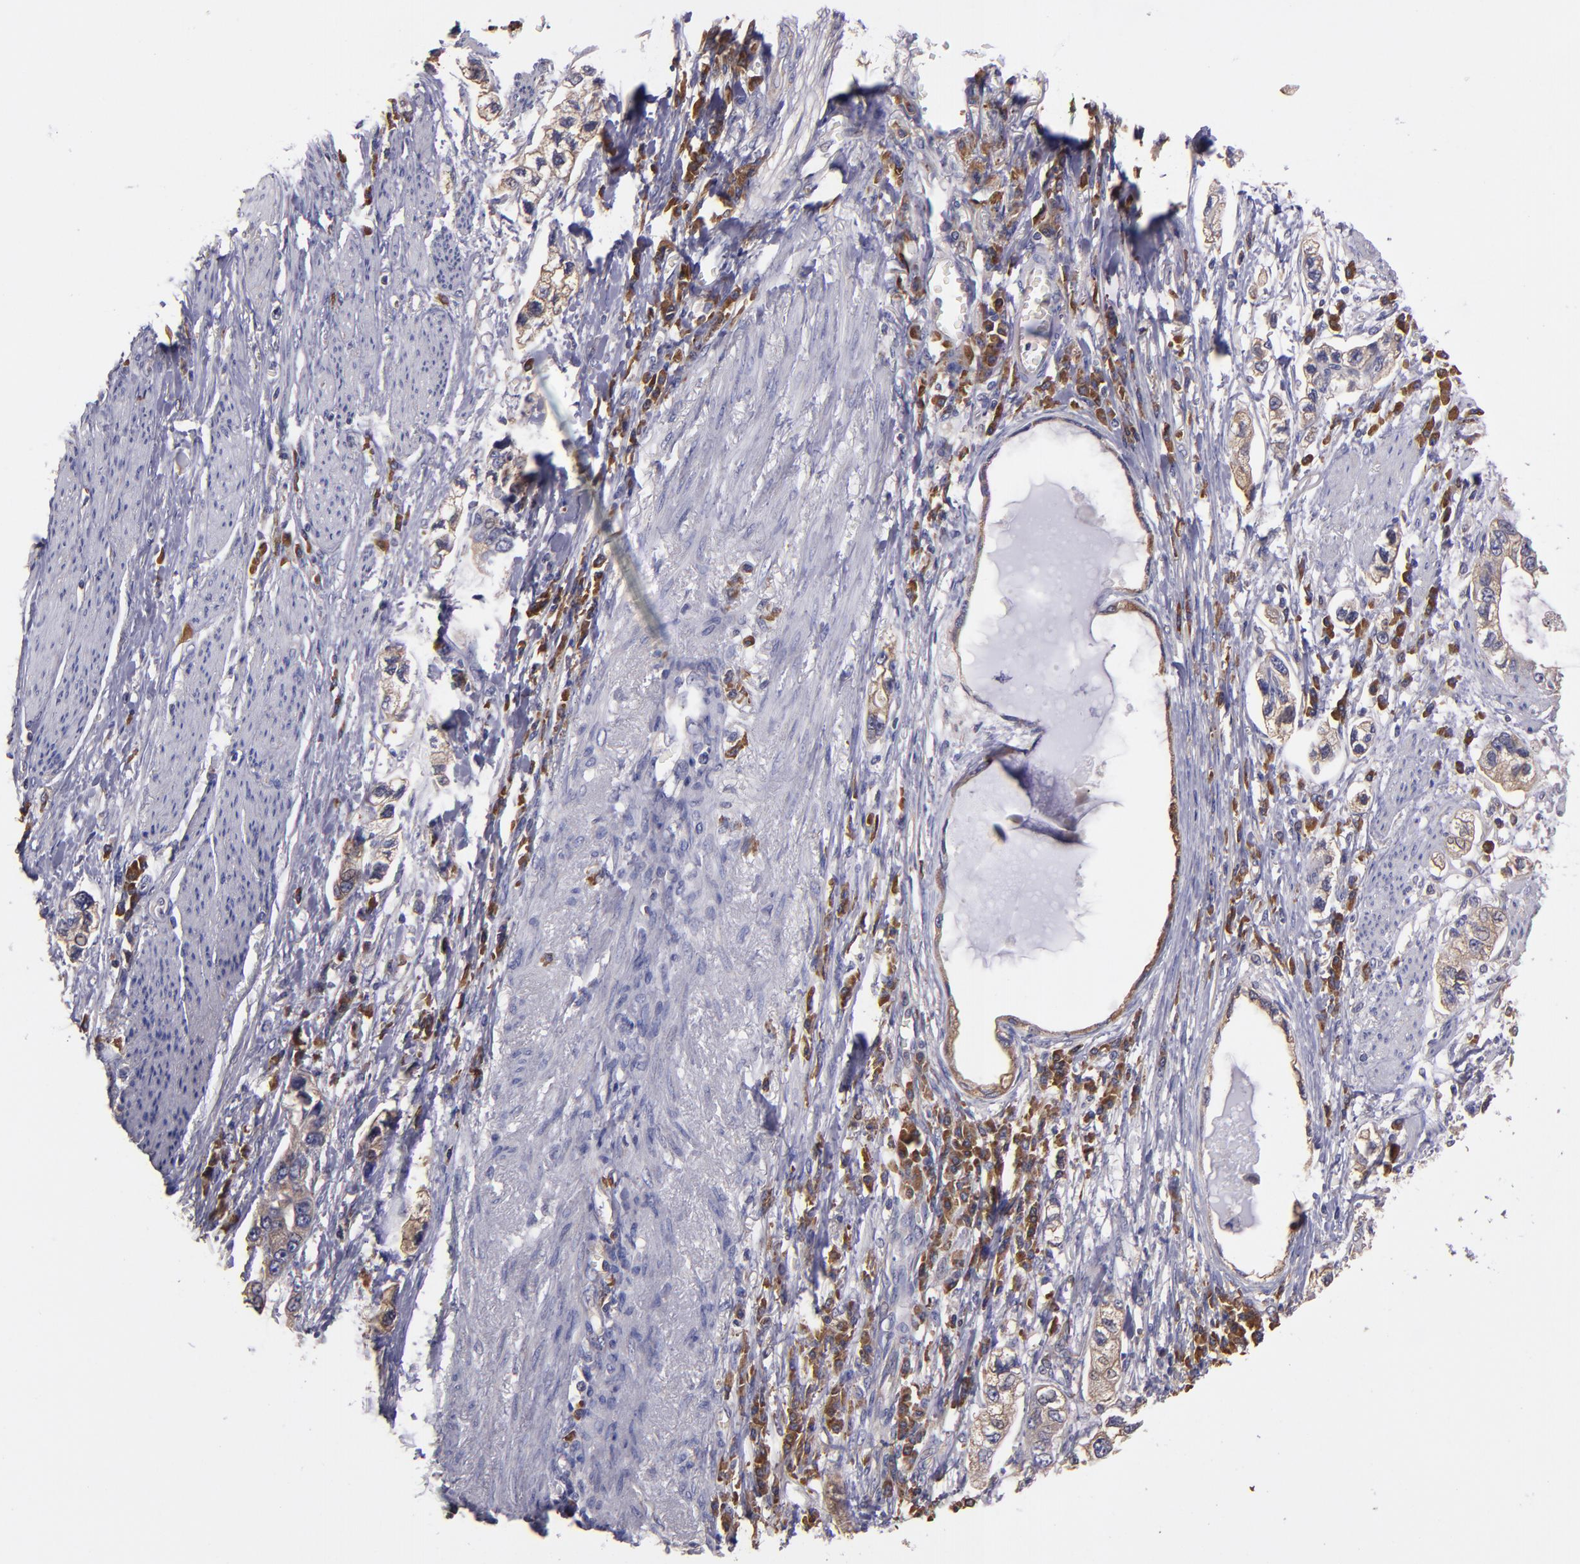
{"staining": {"intensity": "moderate", "quantity": "25%-75%", "location": "cytoplasmic/membranous"}, "tissue": "stomach cancer", "cell_type": "Tumor cells", "image_type": "cancer", "snomed": [{"axis": "morphology", "description": "Adenocarcinoma, NOS"}, {"axis": "topography", "description": "Stomach, lower"}], "caption": "This photomicrograph exhibits immunohistochemistry staining of human stomach adenocarcinoma, with medium moderate cytoplasmic/membranous positivity in approximately 25%-75% of tumor cells.", "gene": "CARS1", "patient": {"sex": "female", "age": 93}}